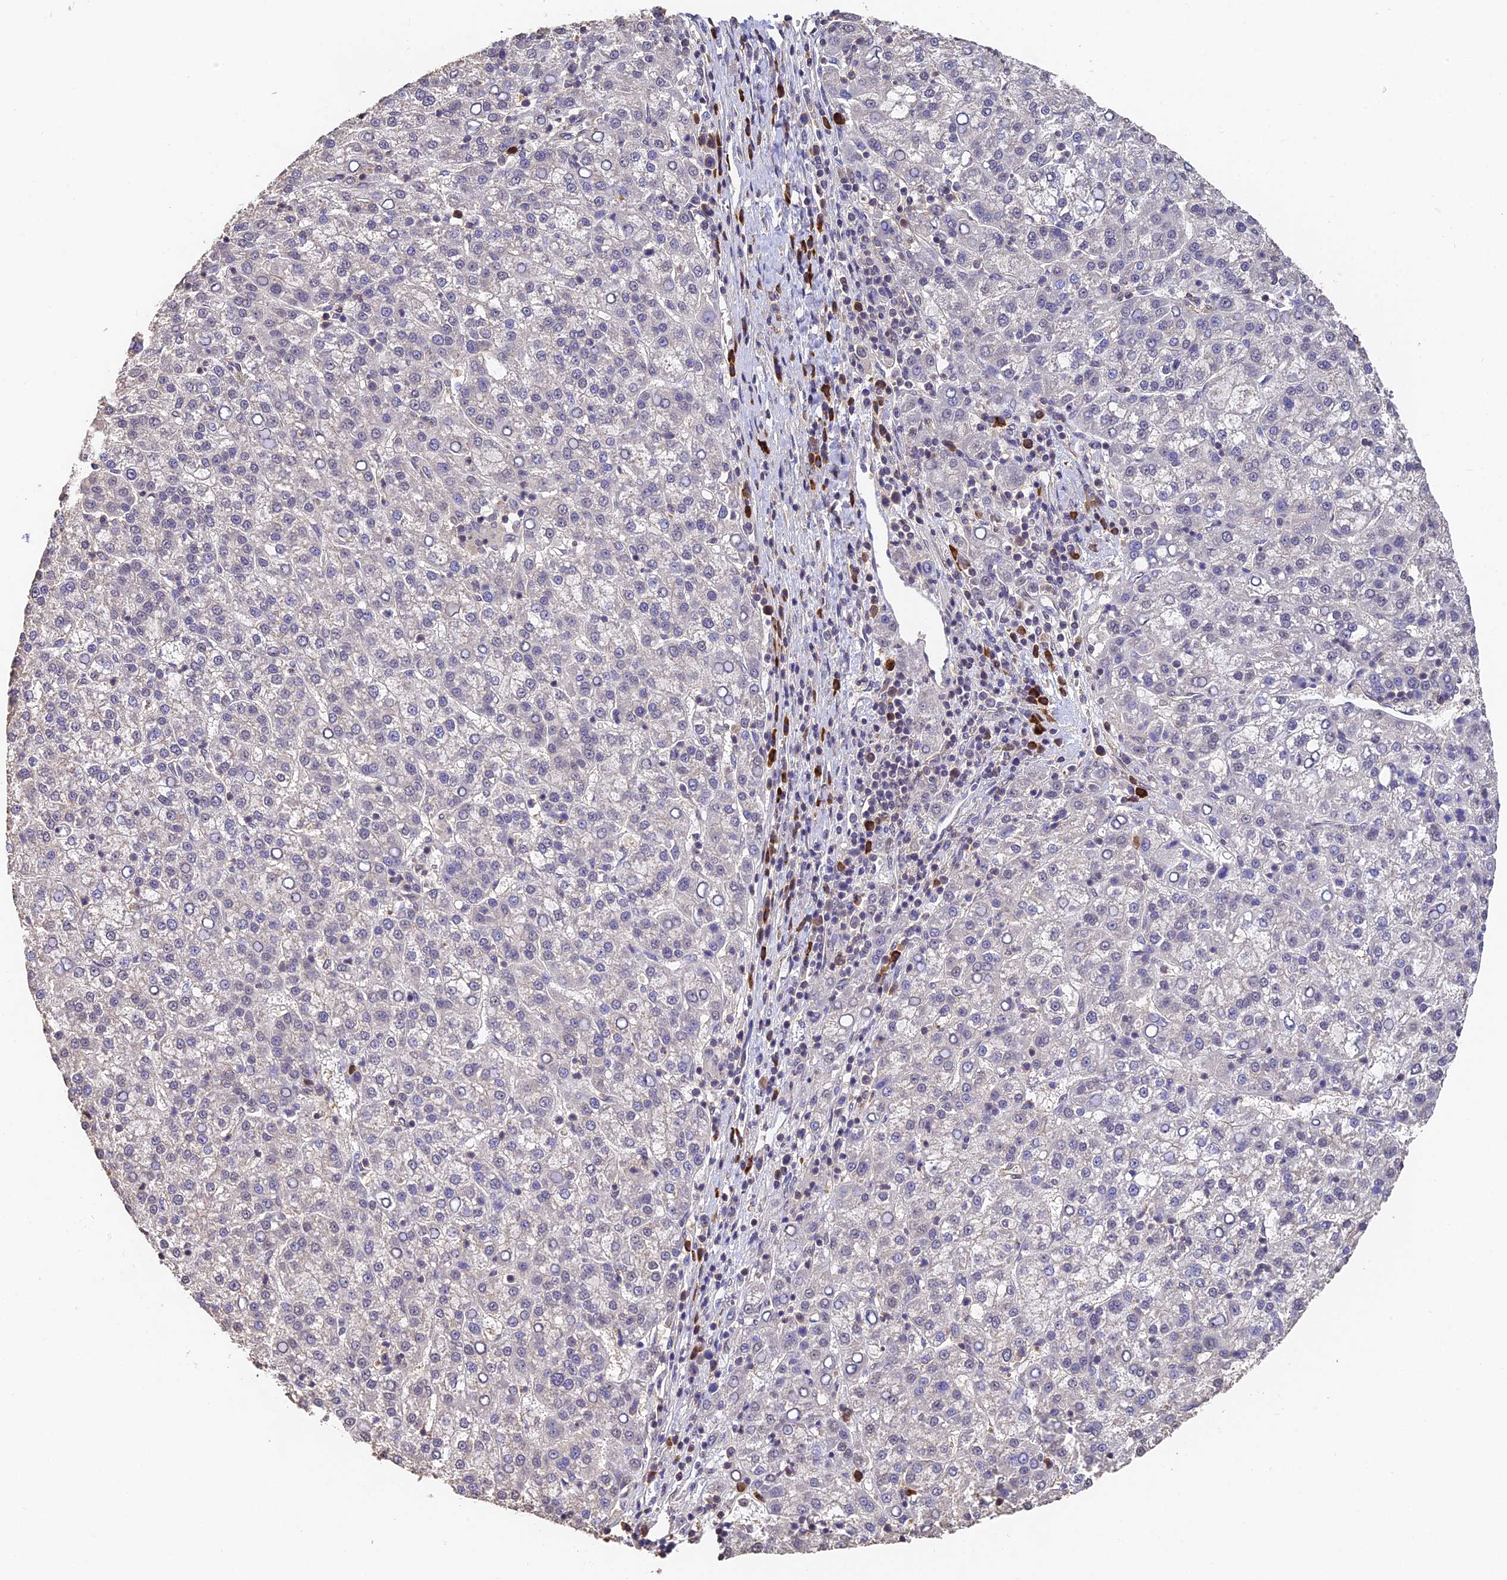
{"staining": {"intensity": "negative", "quantity": "none", "location": "none"}, "tissue": "liver cancer", "cell_type": "Tumor cells", "image_type": "cancer", "snomed": [{"axis": "morphology", "description": "Carcinoma, Hepatocellular, NOS"}, {"axis": "topography", "description": "Liver"}], "caption": "Human liver cancer stained for a protein using IHC demonstrates no expression in tumor cells.", "gene": "SLC11A1", "patient": {"sex": "female", "age": 58}}